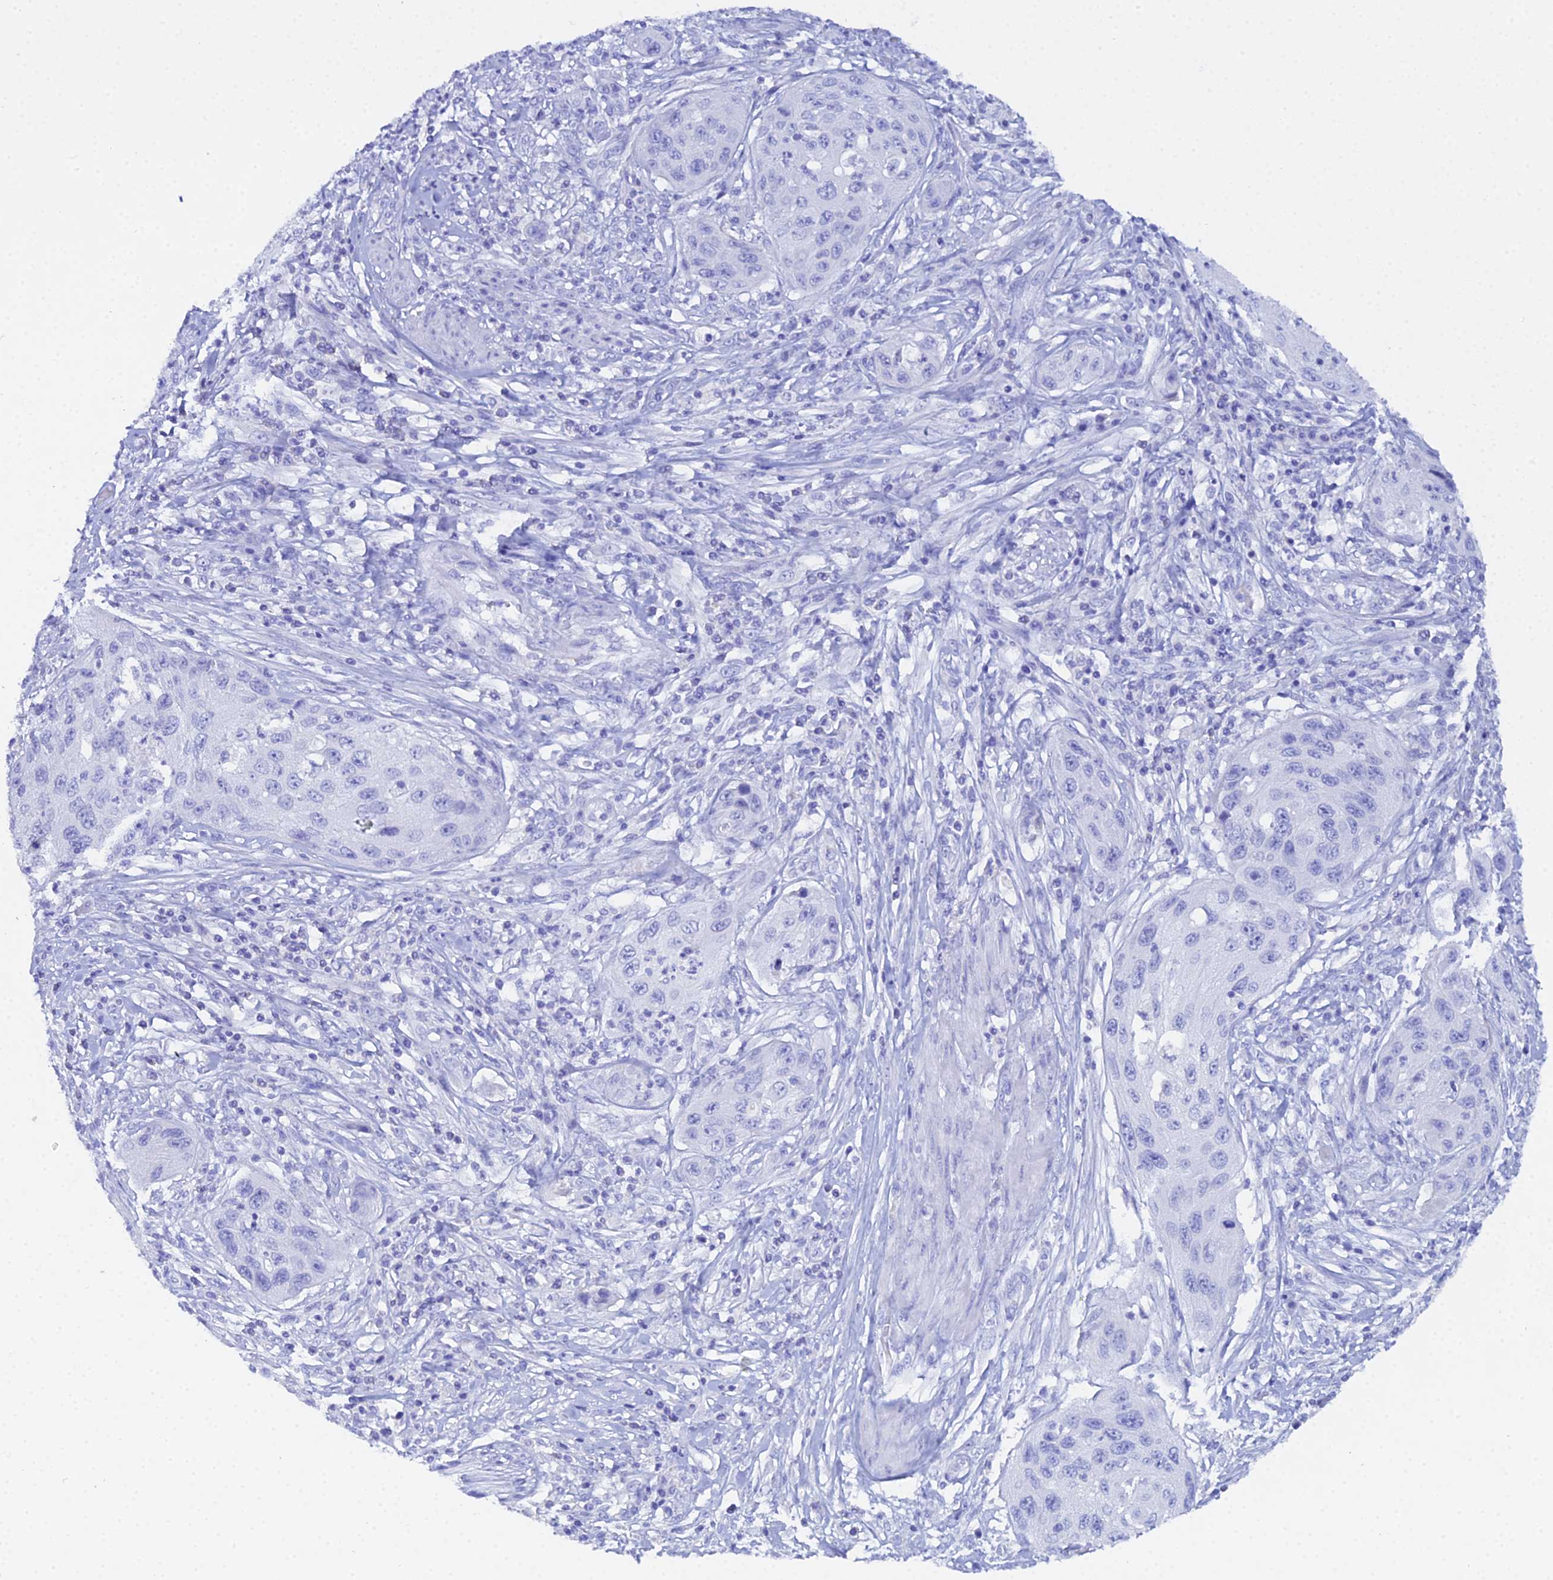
{"staining": {"intensity": "negative", "quantity": "none", "location": "none"}, "tissue": "cervical cancer", "cell_type": "Tumor cells", "image_type": "cancer", "snomed": [{"axis": "morphology", "description": "Squamous cell carcinoma, NOS"}, {"axis": "topography", "description": "Cervix"}], "caption": "This is an immunohistochemistry (IHC) histopathology image of cervical squamous cell carcinoma. There is no expression in tumor cells.", "gene": "CELA3A", "patient": {"sex": "female", "age": 42}}